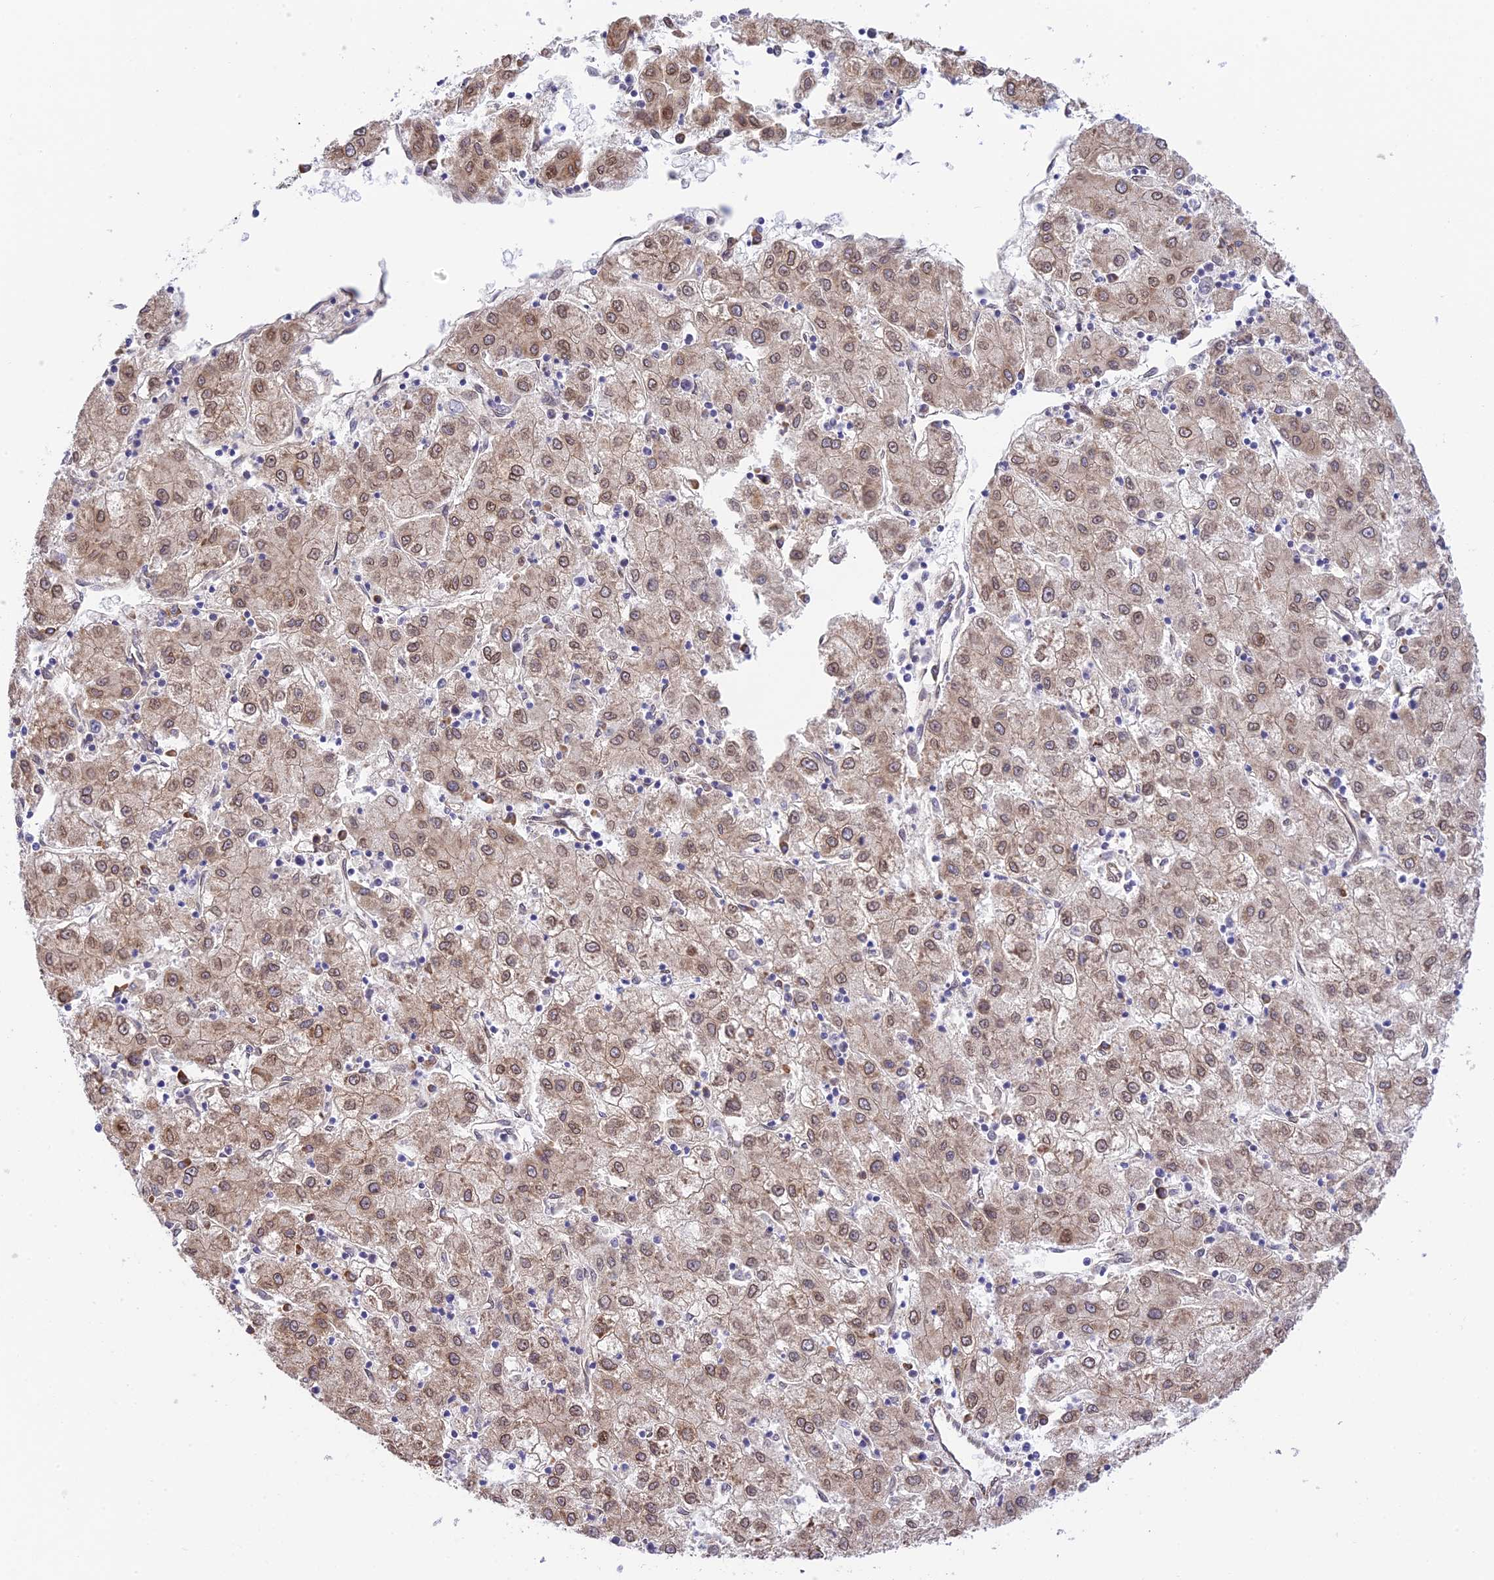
{"staining": {"intensity": "moderate", "quantity": ">75%", "location": "cytoplasmic/membranous,nuclear"}, "tissue": "liver cancer", "cell_type": "Tumor cells", "image_type": "cancer", "snomed": [{"axis": "morphology", "description": "Carcinoma, Hepatocellular, NOS"}, {"axis": "topography", "description": "Liver"}], "caption": "Human liver hepatocellular carcinoma stained with a protein marker demonstrates moderate staining in tumor cells.", "gene": "EXOC3L4", "patient": {"sex": "male", "age": 72}}